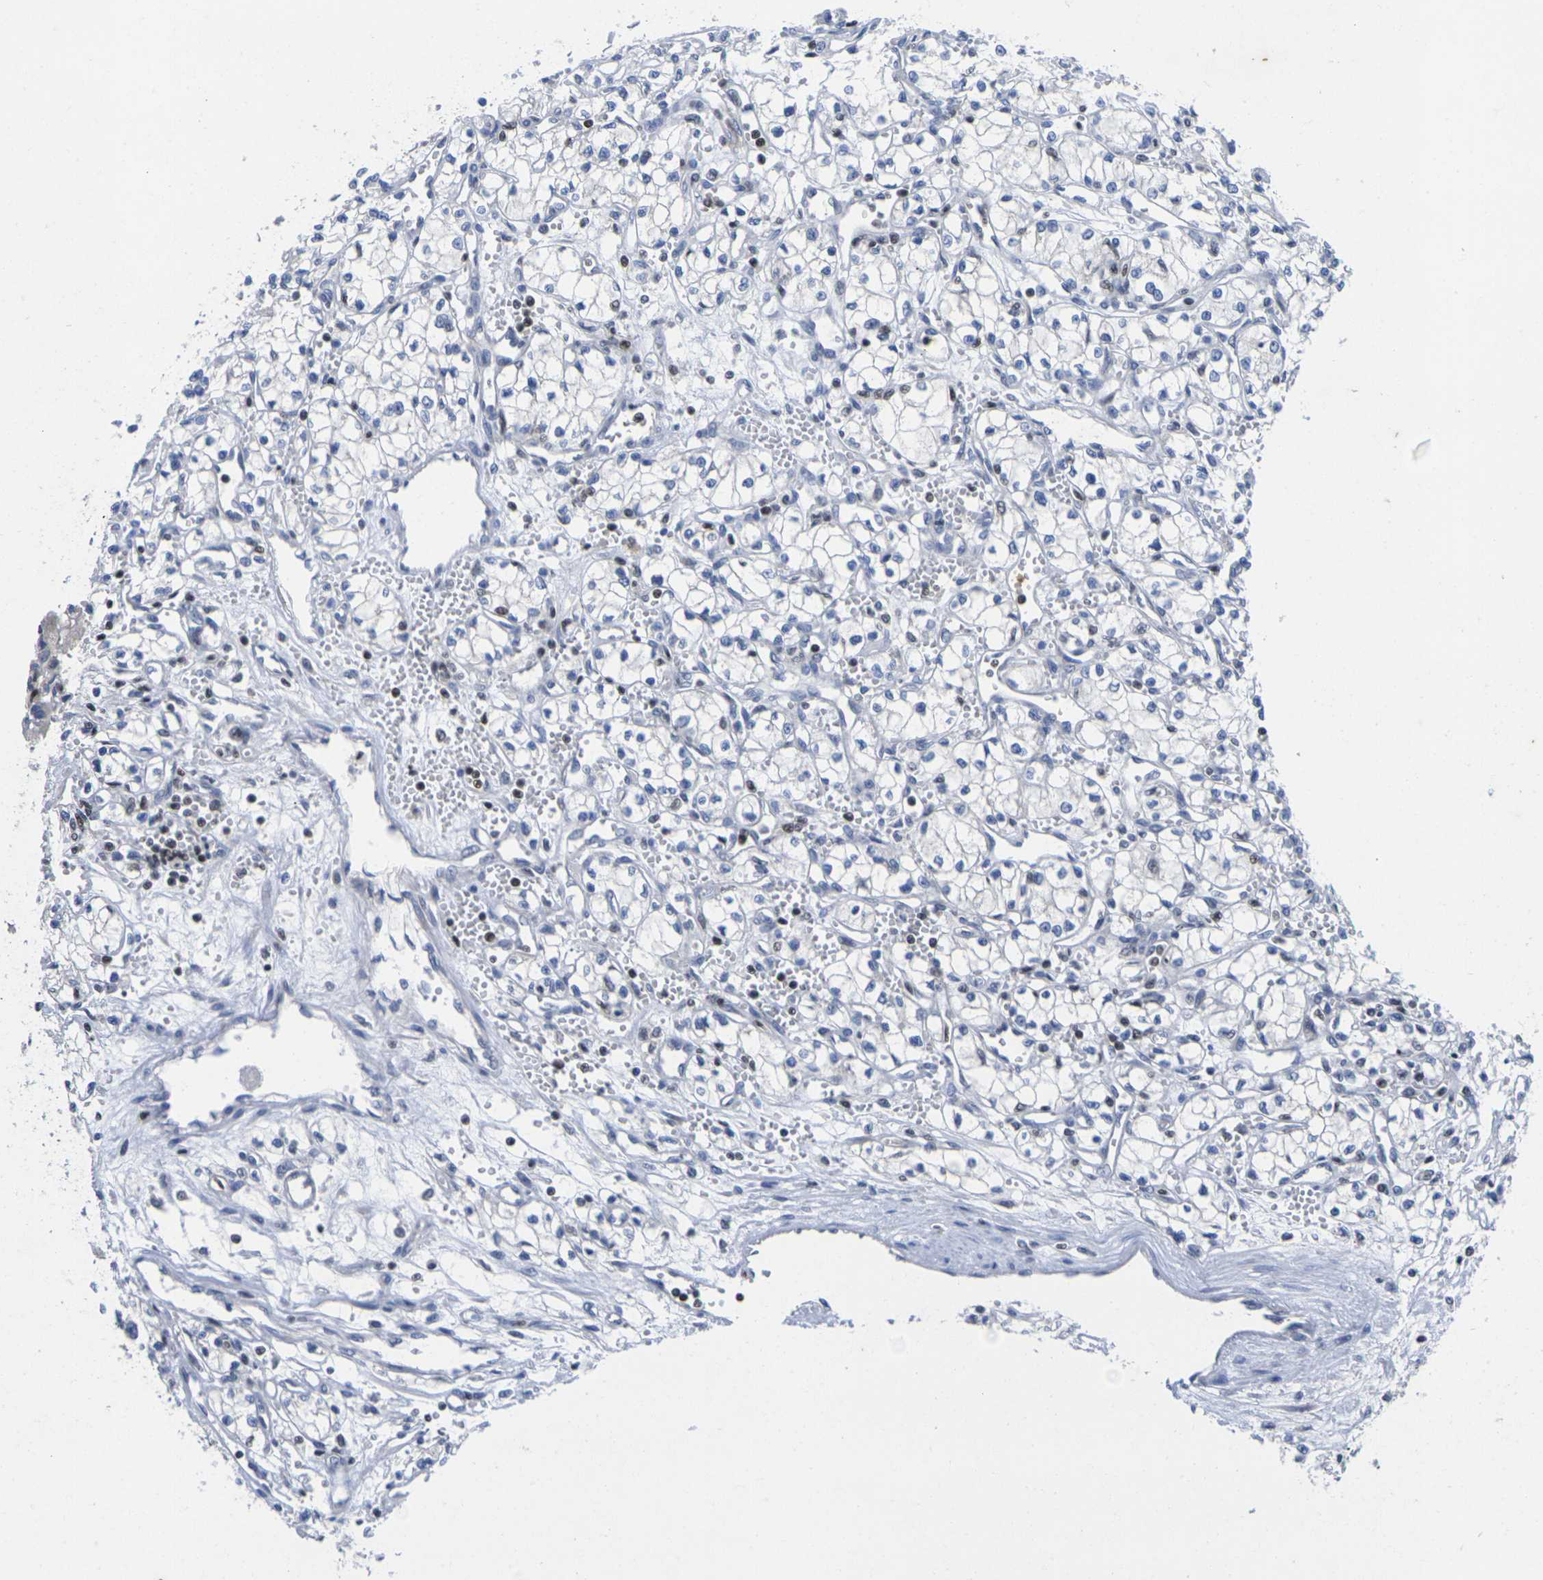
{"staining": {"intensity": "negative", "quantity": "none", "location": "none"}, "tissue": "renal cancer", "cell_type": "Tumor cells", "image_type": "cancer", "snomed": [{"axis": "morphology", "description": "Normal tissue, NOS"}, {"axis": "morphology", "description": "Adenocarcinoma, NOS"}, {"axis": "topography", "description": "Kidney"}], "caption": "Micrograph shows no protein expression in tumor cells of renal cancer (adenocarcinoma) tissue. (Brightfield microscopy of DAB (3,3'-diaminobenzidine) IHC at high magnification).", "gene": "IKZF1", "patient": {"sex": "male", "age": 59}}